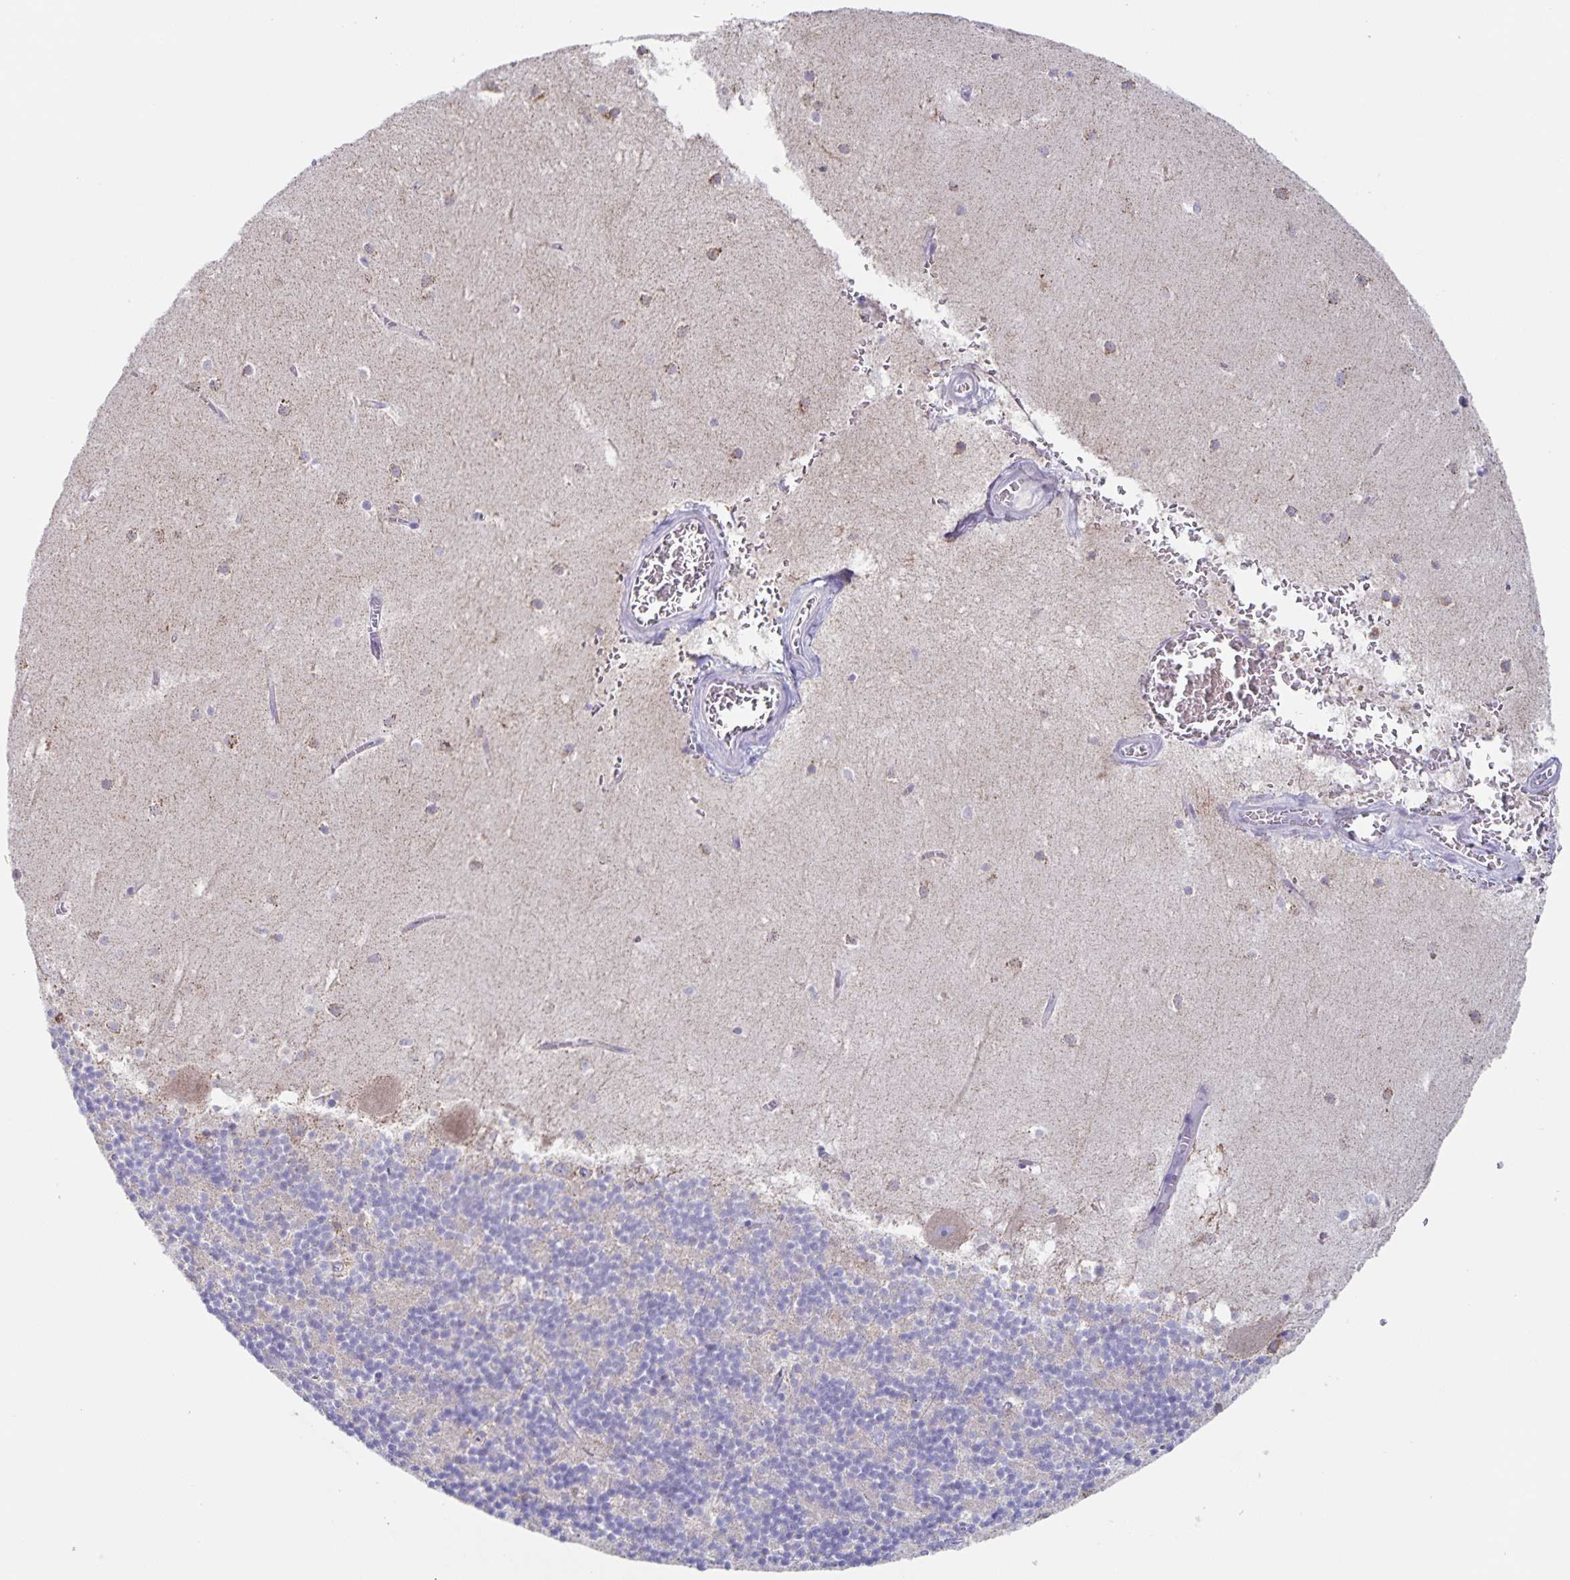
{"staining": {"intensity": "negative", "quantity": "none", "location": "none"}, "tissue": "cerebellum", "cell_type": "Cells in granular layer", "image_type": "normal", "snomed": [{"axis": "morphology", "description": "Normal tissue, NOS"}, {"axis": "topography", "description": "Cerebellum"}], "caption": "This is an immunohistochemistry (IHC) micrograph of normal cerebellum. There is no positivity in cells in granular layer.", "gene": "RPL36A", "patient": {"sex": "male", "age": 54}}